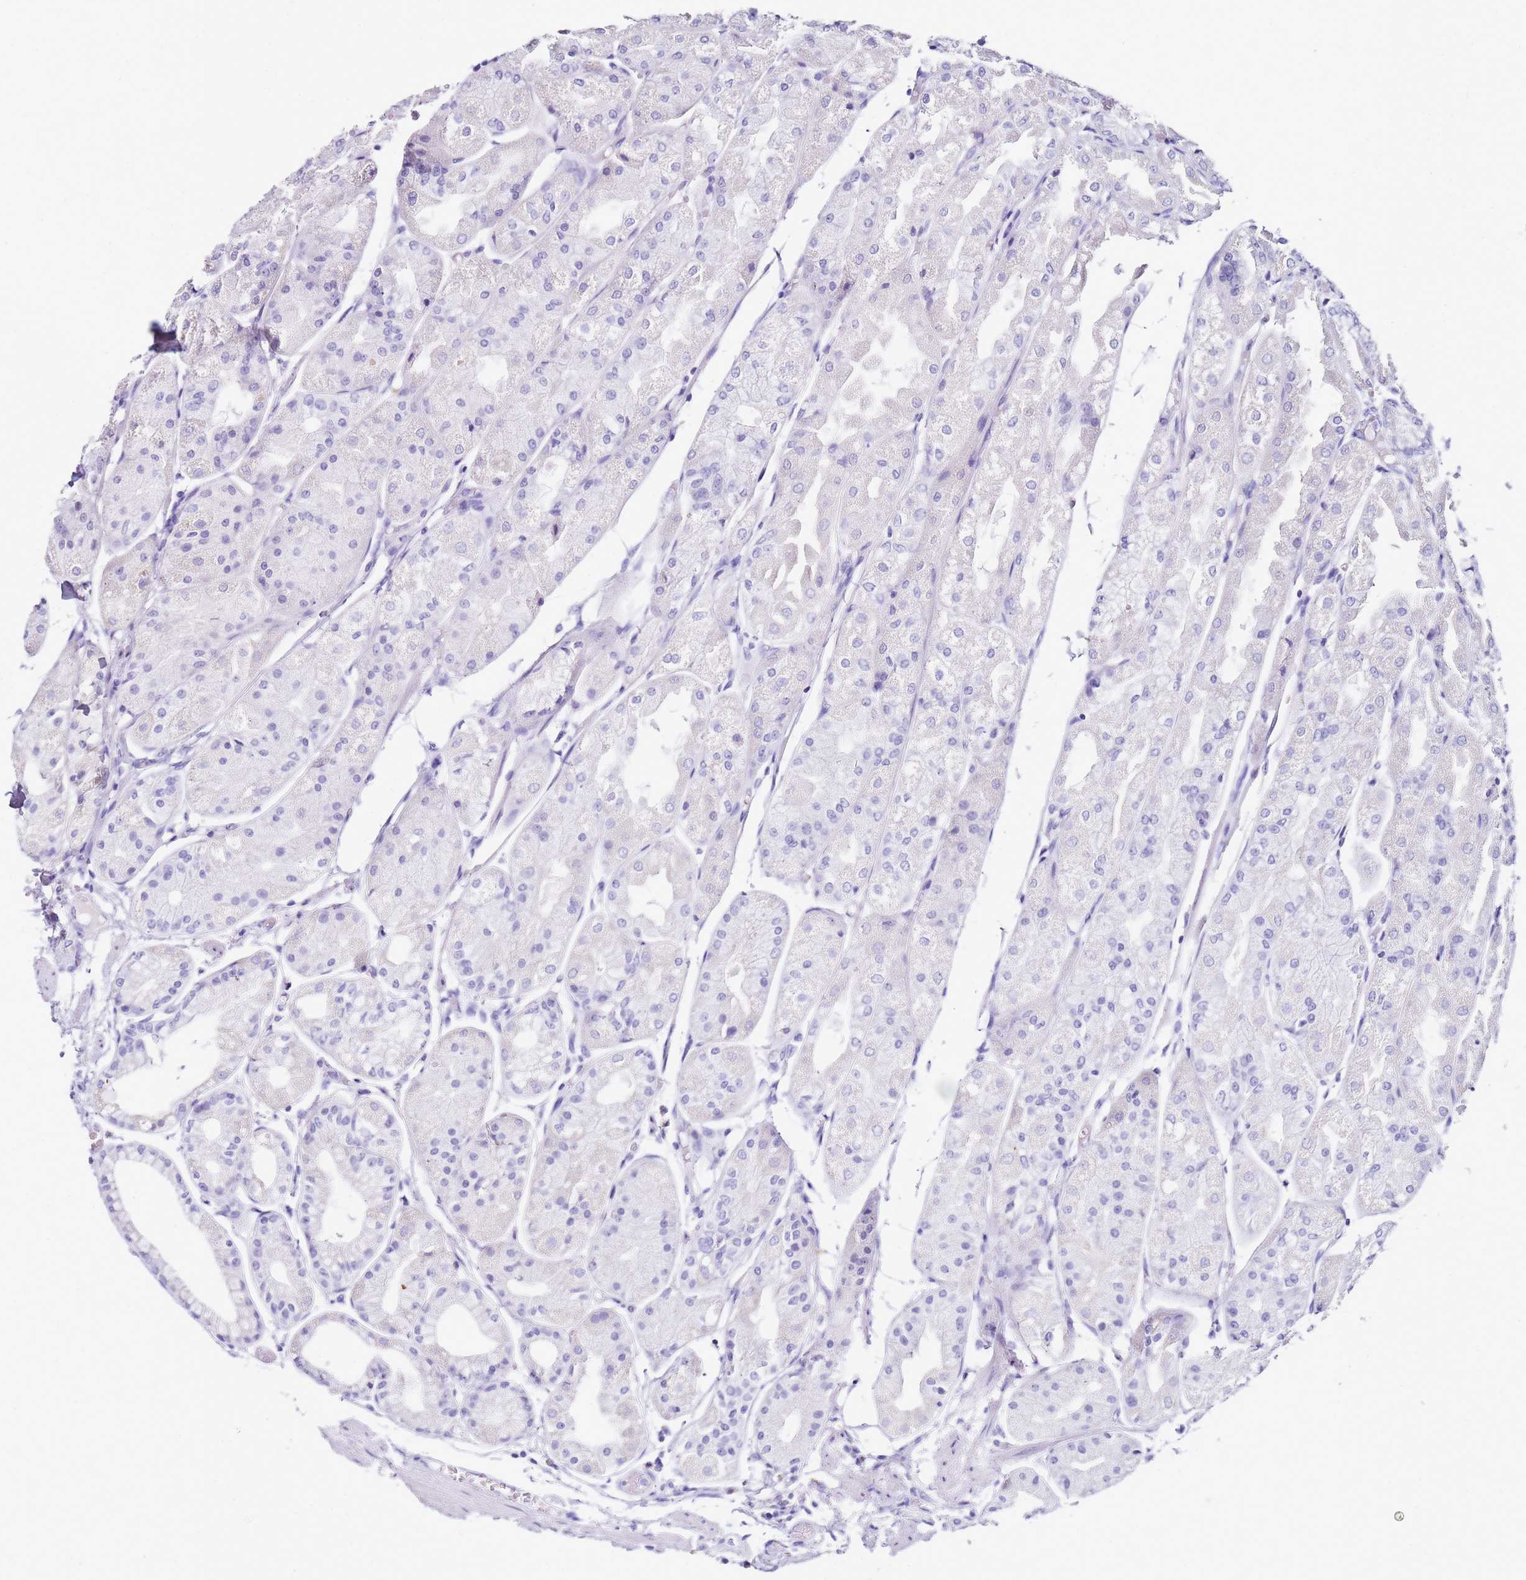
{"staining": {"intensity": "negative", "quantity": "none", "location": "none"}, "tissue": "stomach", "cell_type": "Glandular cells", "image_type": "normal", "snomed": [{"axis": "morphology", "description": "Normal tissue, NOS"}, {"axis": "topography", "description": "Stomach, upper"}], "caption": "DAB immunohistochemical staining of normal stomach shows no significant staining in glandular cells. (Stains: DAB (3,3'-diaminobenzidine) immunohistochemistry (IHC) with hematoxylin counter stain, Microscopy: brightfield microscopy at high magnification).", "gene": "PTBP2", "patient": {"sex": "male", "age": 72}}